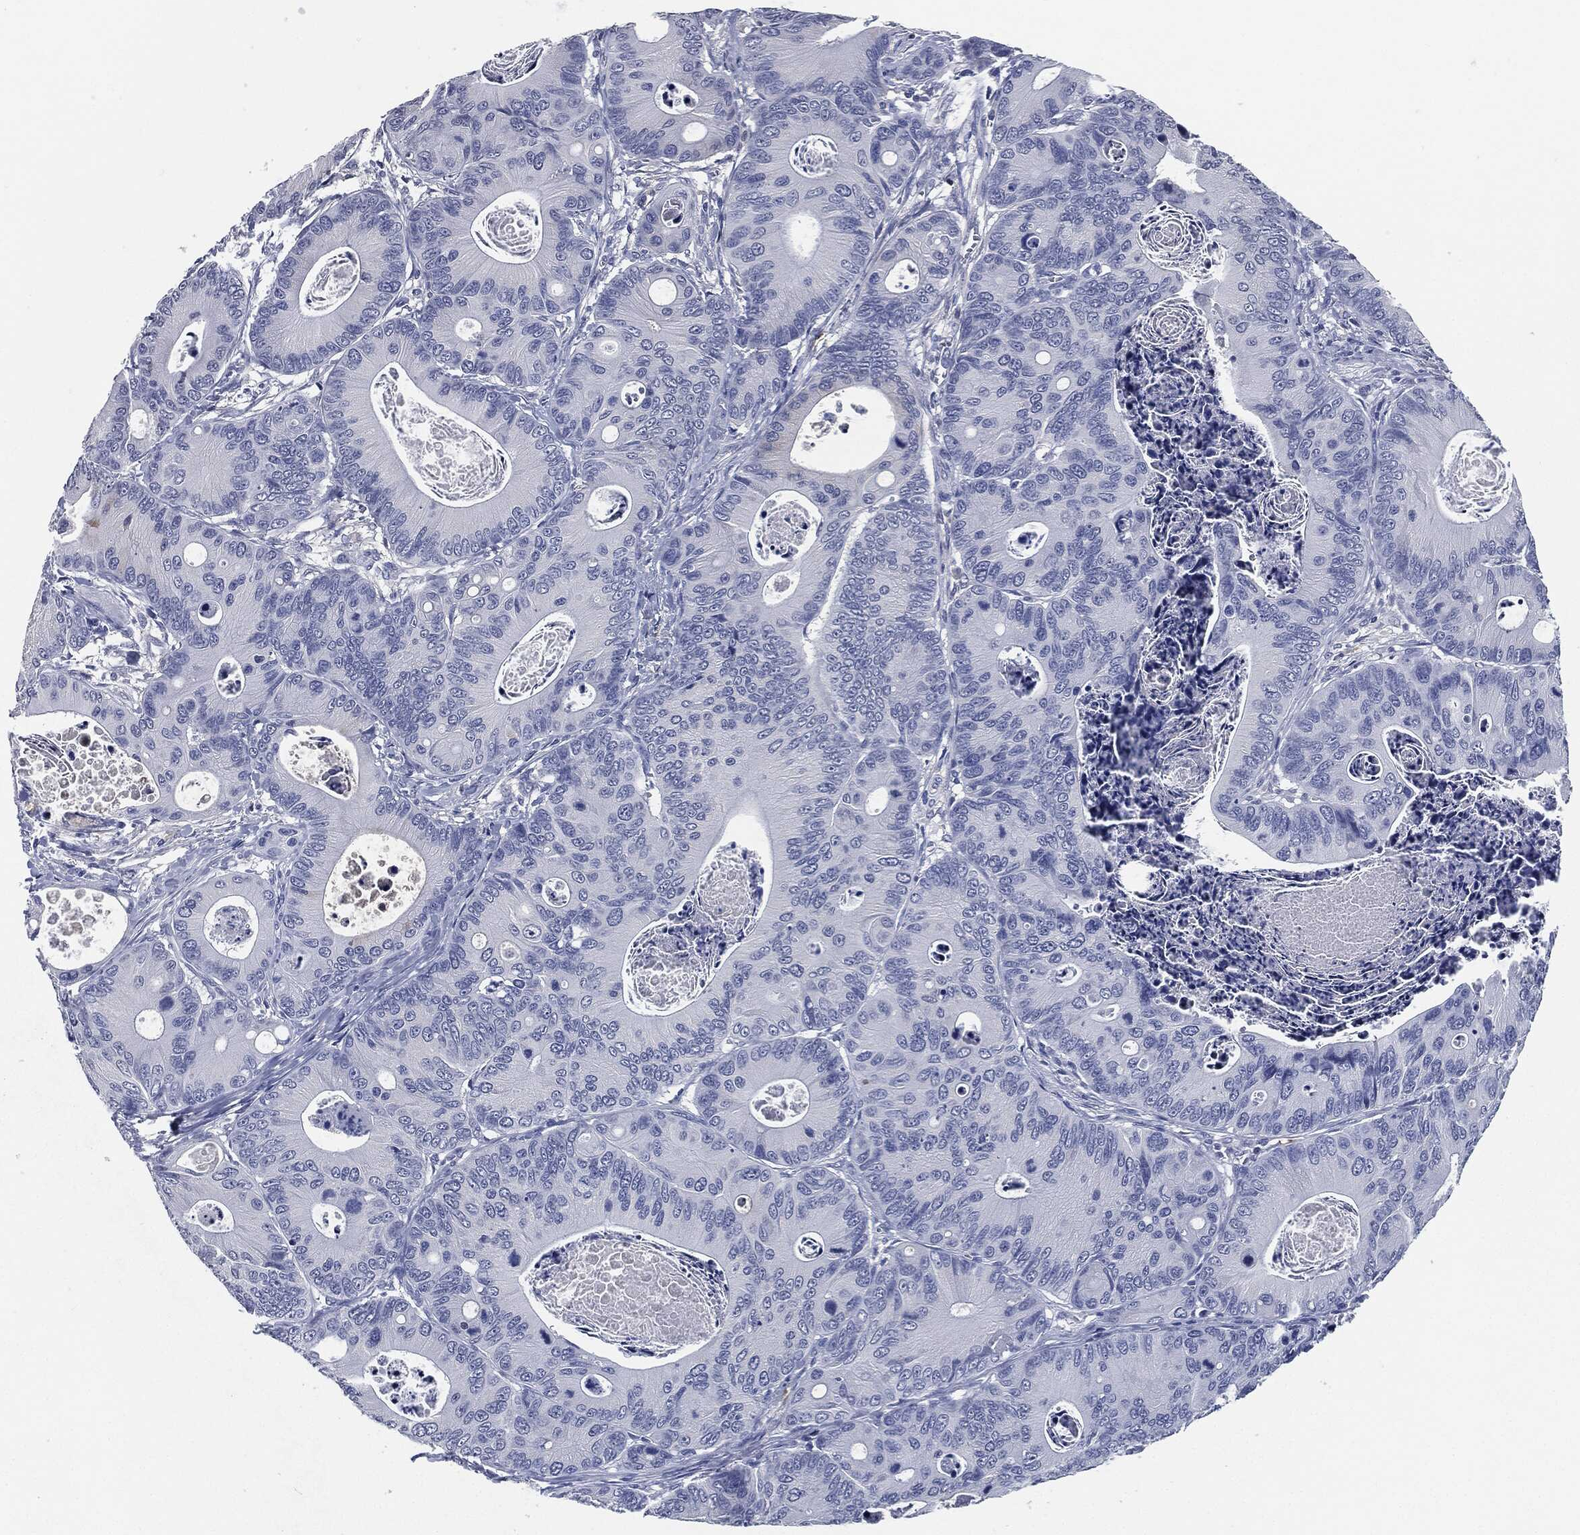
{"staining": {"intensity": "negative", "quantity": "none", "location": "none"}, "tissue": "colorectal cancer", "cell_type": "Tumor cells", "image_type": "cancer", "snomed": [{"axis": "morphology", "description": "Adenocarcinoma, NOS"}, {"axis": "topography", "description": "Colon"}], "caption": "Immunohistochemical staining of human colorectal cancer (adenocarcinoma) exhibits no significant positivity in tumor cells.", "gene": "SIGLEC7", "patient": {"sex": "female", "age": 78}}